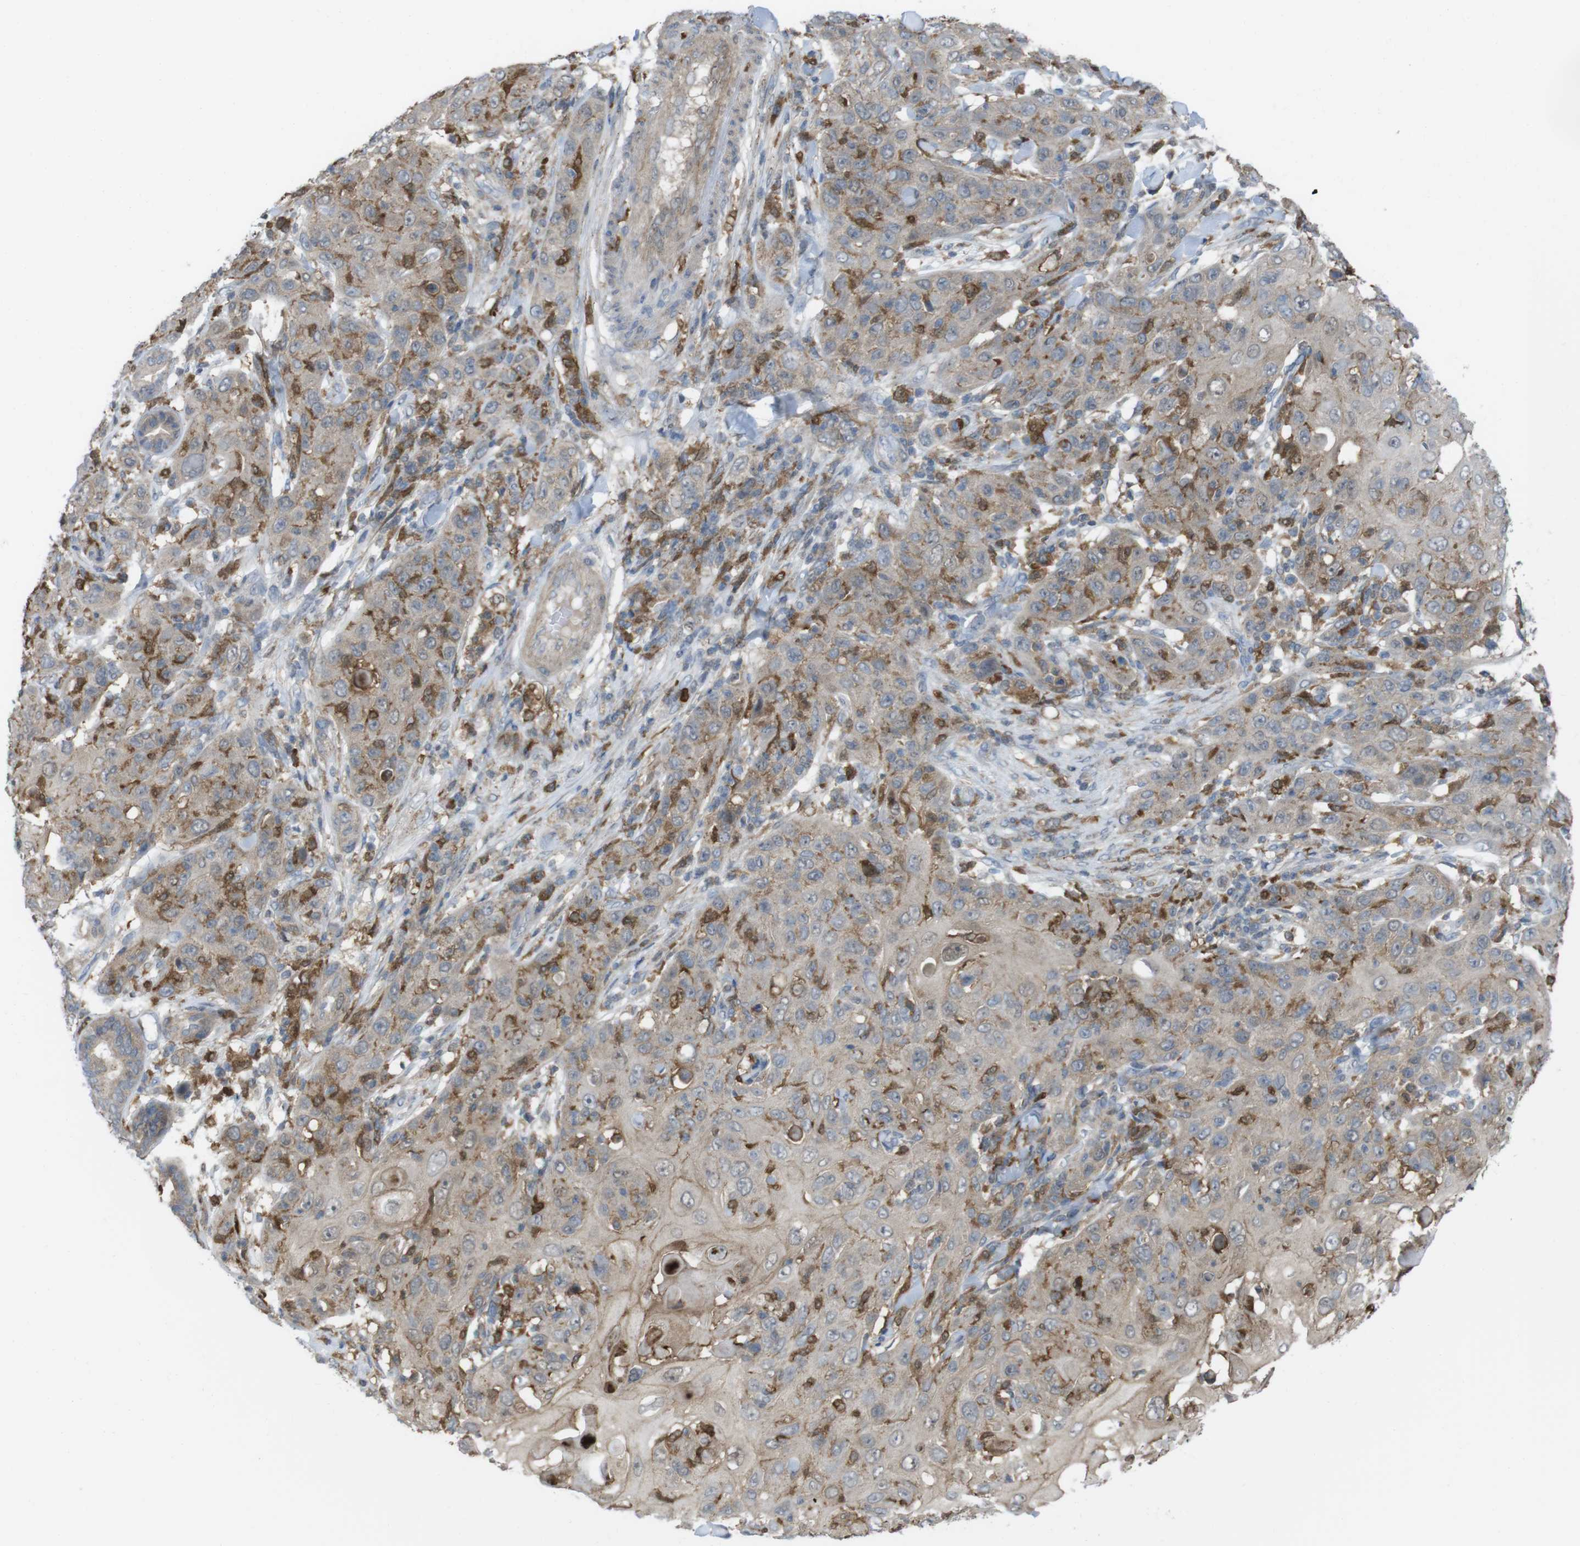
{"staining": {"intensity": "weak", "quantity": ">75%", "location": "cytoplasmic/membranous"}, "tissue": "skin cancer", "cell_type": "Tumor cells", "image_type": "cancer", "snomed": [{"axis": "morphology", "description": "Squamous cell carcinoma, NOS"}, {"axis": "topography", "description": "Skin"}], "caption": "Protein positivity by immunohistochemistry (IHC) exhibits weak cytoplasmic/membranous staining in about >75% of tumor cells in skin squamous cell carcinoma.", "gene": "PRKCD", "patient": {"sex": "female", "age": 88}}